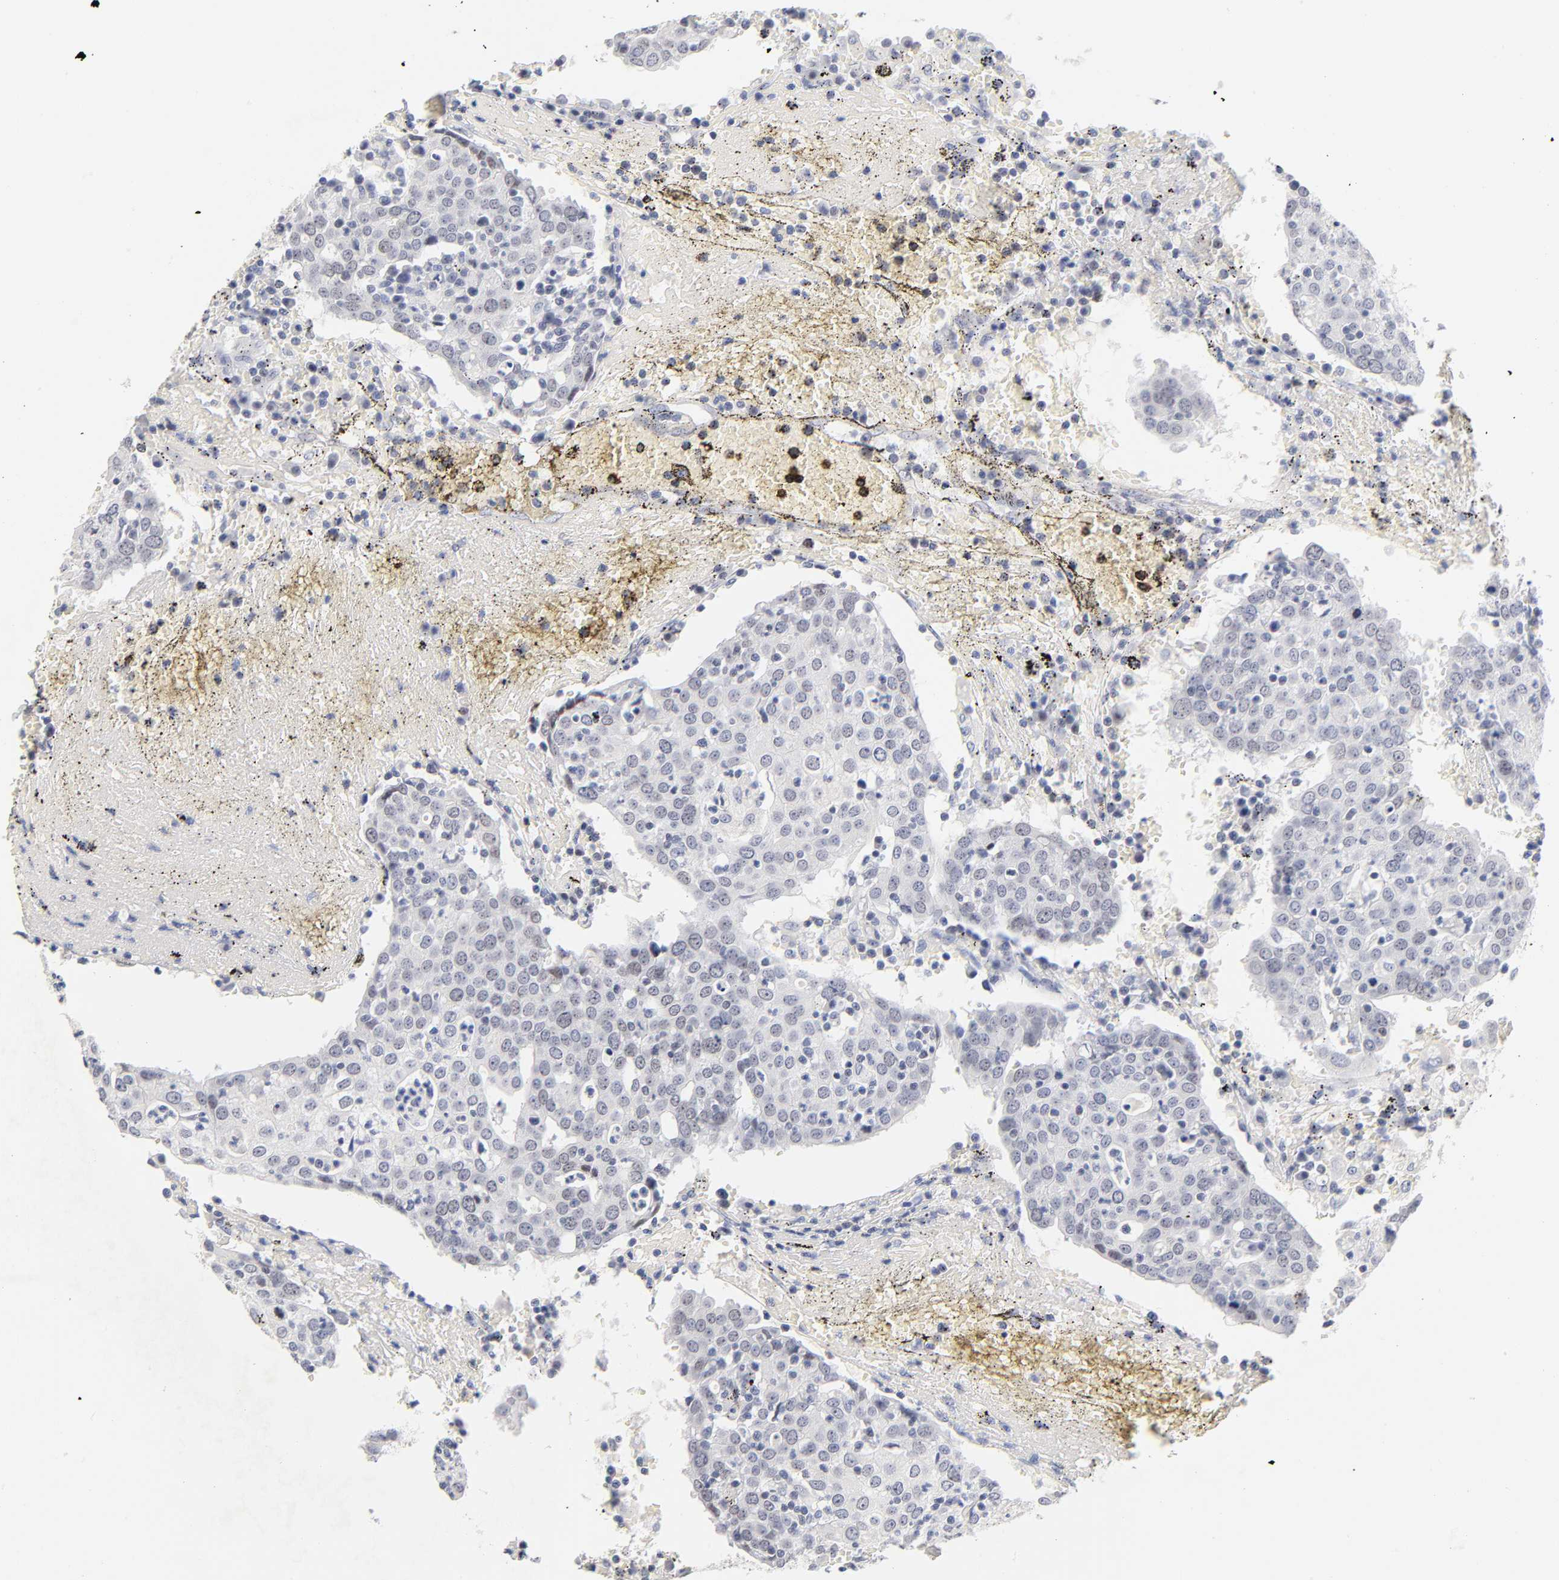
{"staining": {"intensity": "weak", "quantity": "<25%", "location": "nuclear"}, "tissue": "head and neck cancer", "cell_type": "Tumor cells", "image_type": "cancer", "snomed": [{"axis": "morphology", "description": "Adenocarcinoma, NOS"}, {"axis": "topography", "description": "Salivary gland"}, {"axis": "topography", "description": "Head-Neck"}], "caption": "DAB immunohistochemical staining of head and neck adenocarcinoma demonstrates no significant staining in tumor cells. The staining is performed using DAB (3,3'-diaminobenzidine) brown chromogen with nuclei counter-stained in using hematoxylin.", "gene": "ORC2", "patient": {"sex": "female", "age": 65}}